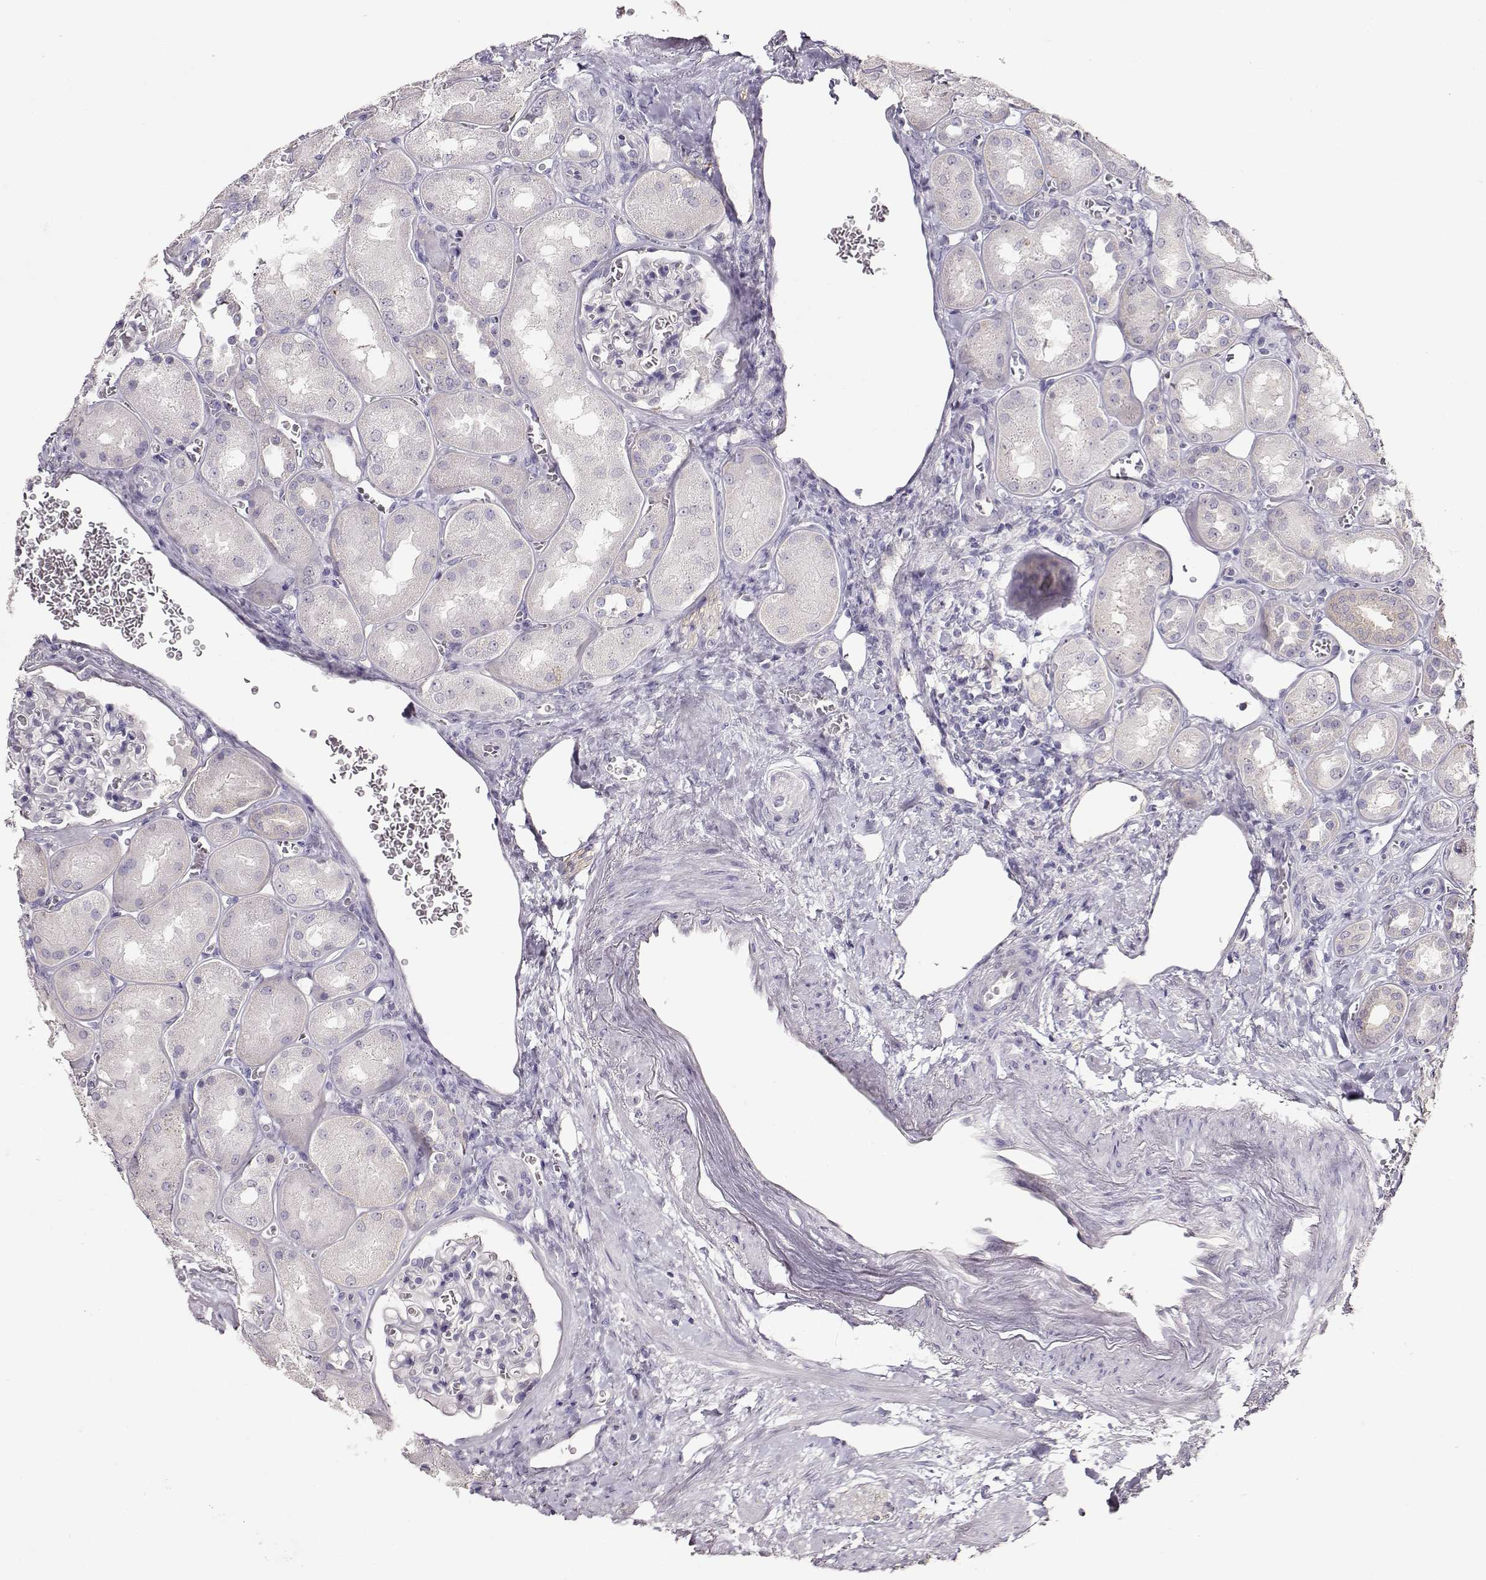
{"staining": {"intensity": "negative", "quantity": "none", "location": "none"}, "tissue": "kidney", "cell_type": "Cells in glomeruli", "image_type": "normal", "snomed": [{"axis": "morphology", "description": "Normal tissue, NOS"}, {"axis": "topography", "description": "Kidney"}], "caption": "Immunohistochemistry (IHC) of normal human kidney shows no staining in cells in glomeruli.", "gene": "NDRG4", "patient": {"sex": "male", "age": 73}}